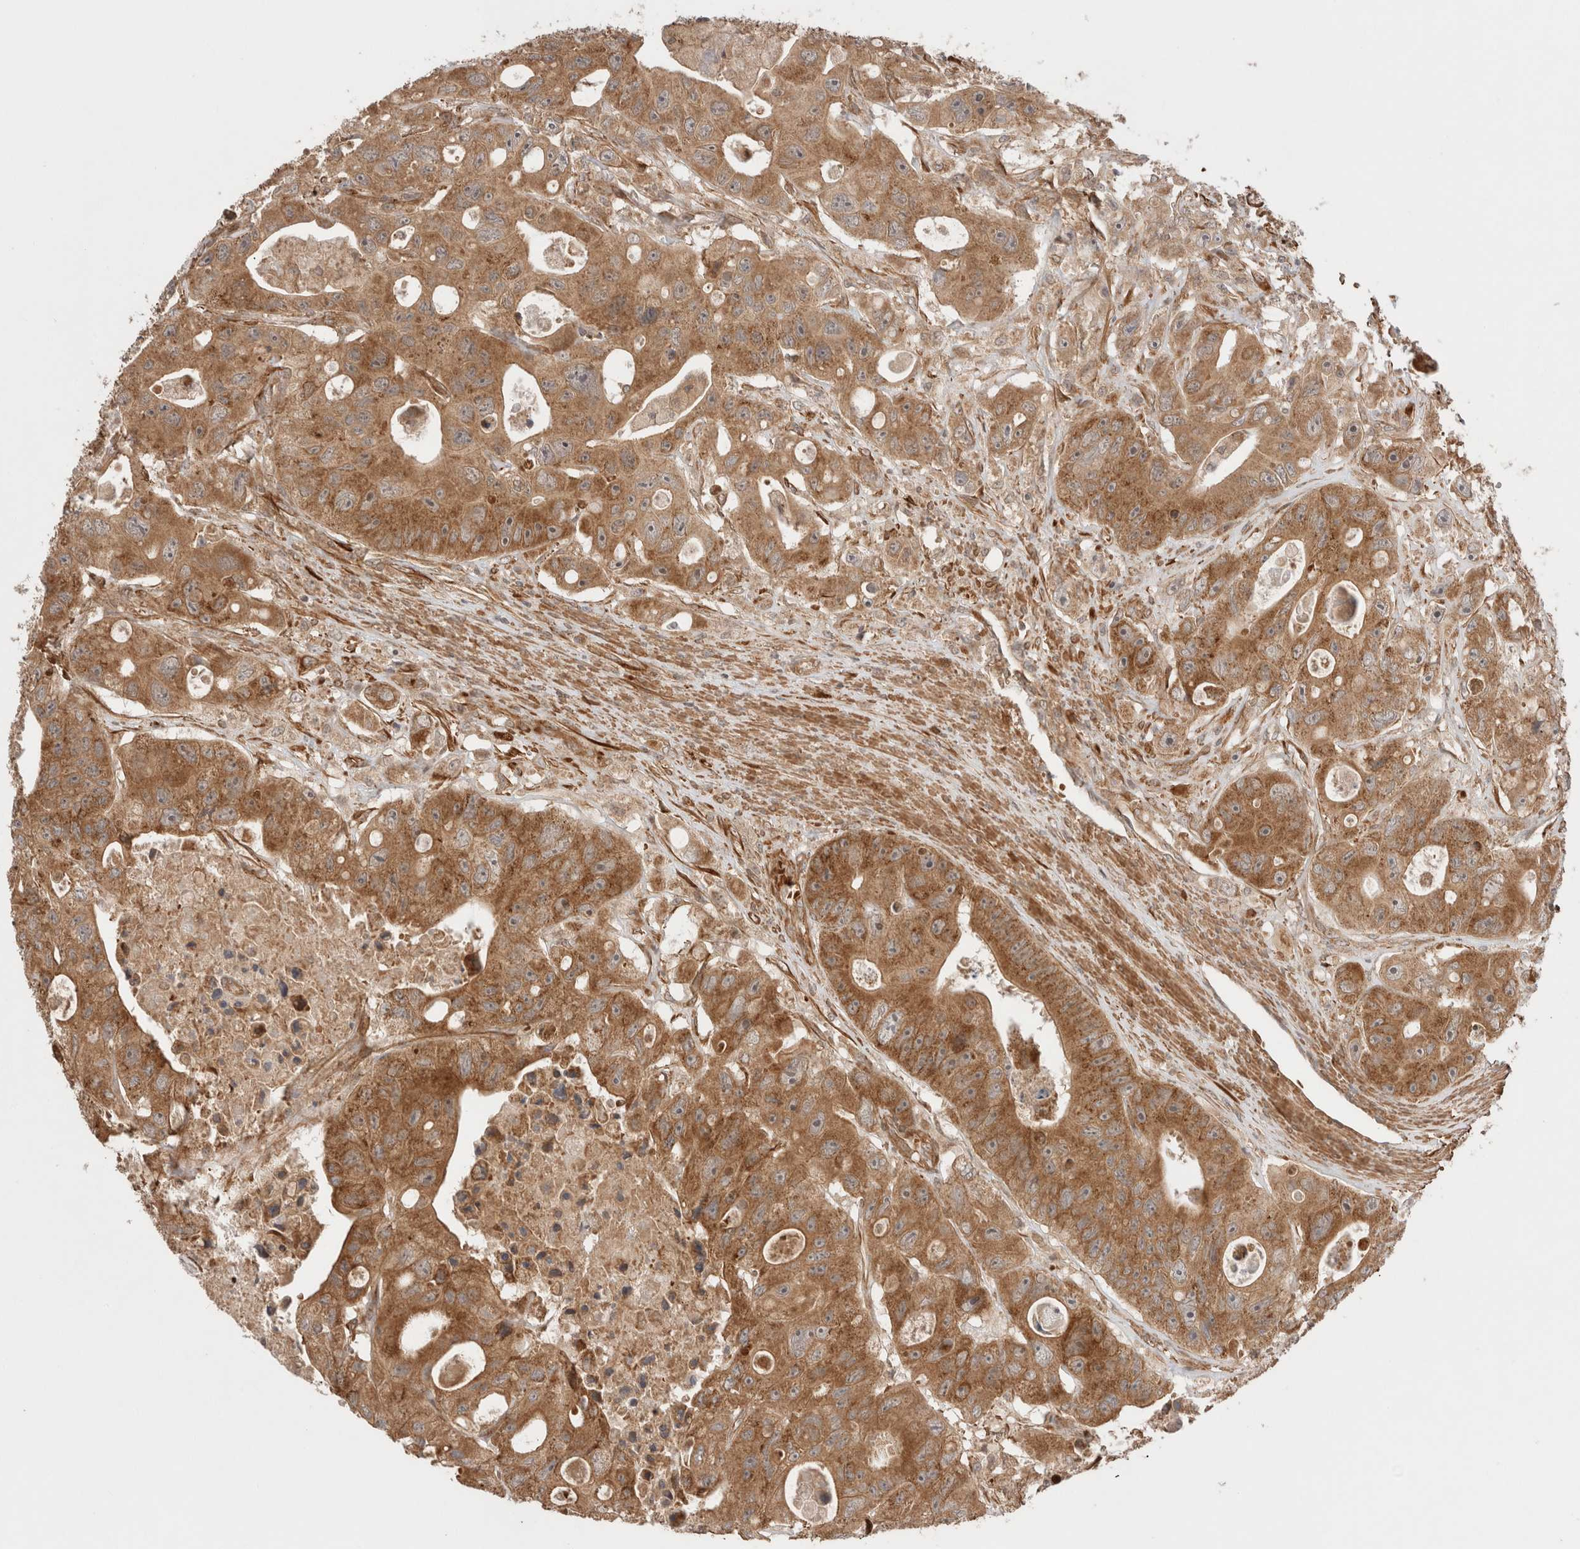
{"staining": {"intensity": "moderate", "quantity": ">75%", "location": "cytoplasmic/membranous"}, "tissue": "colorectal cancer", "cell_type": "Tumor cells", "image_type": "cancer", "snomed": [{"axis": "morphology", "description": "Adenocarcinoma, NOS"}, {"axis": "topography", "description": "Colon"}], "caption": "Colorectal cancer stained with a brown dye demonstrates moderate cytoplasmic/membranous positive staining in about >75% of tumor cells.", "gene": "ZNF649", "patient": {"sex": "female", "age": 46}}